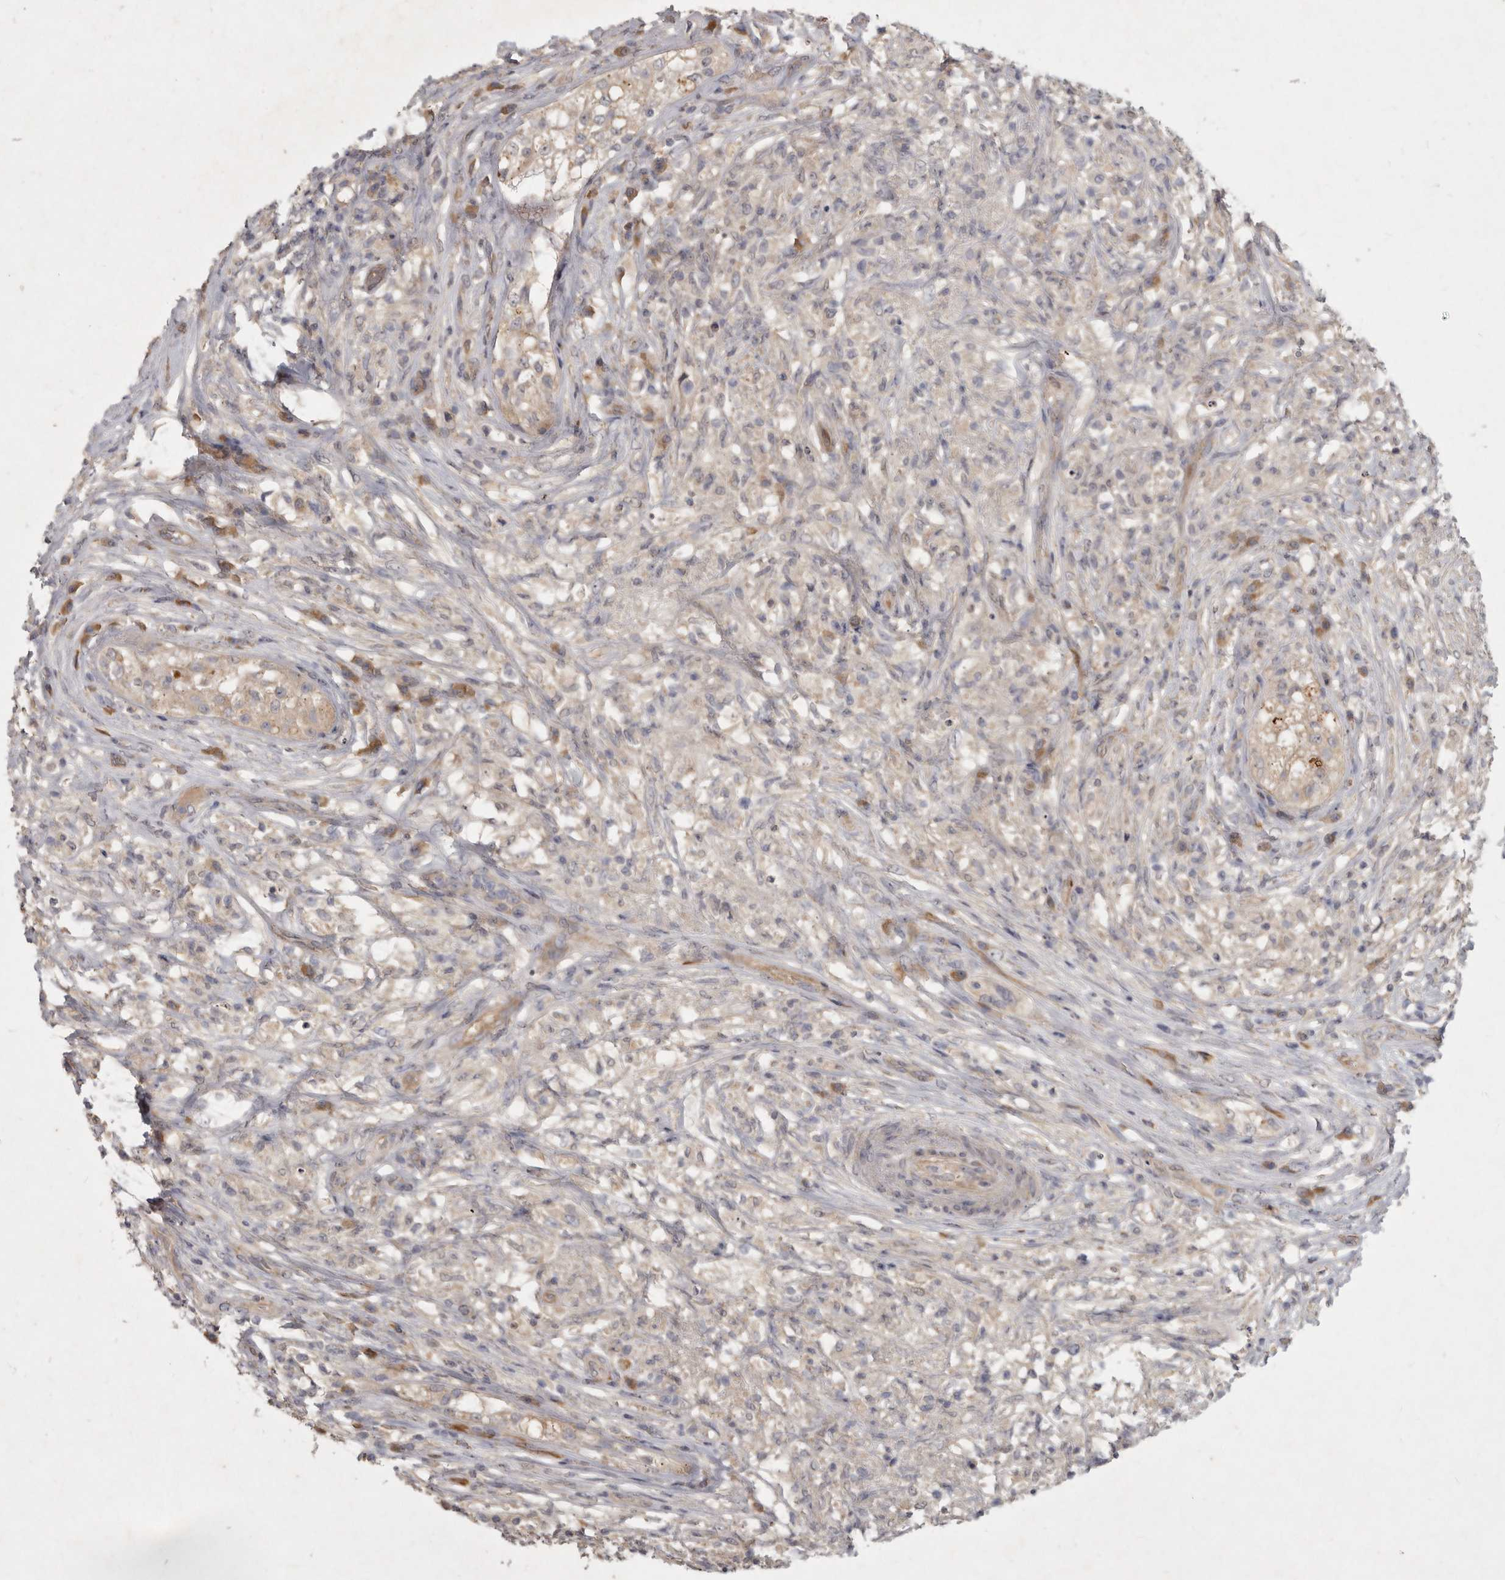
{"staining": {"intensity": "negative", "quantity": "none", "location": "none"}, "tissue": "testis cancer", "cell_type": "Tumor cells", "image_type": "cancer", "snomed": [{"axis": "morphology", "description": "Seminoma, NOS"}, {"axis": "topography", "description": "Testis"}], "caption": "The photomicrograph demonstrates no significant positivity in tumor cells of seminoma (testis).", "gene": "SLC22A1", "patient": {"sex": "male", "age": 49}}